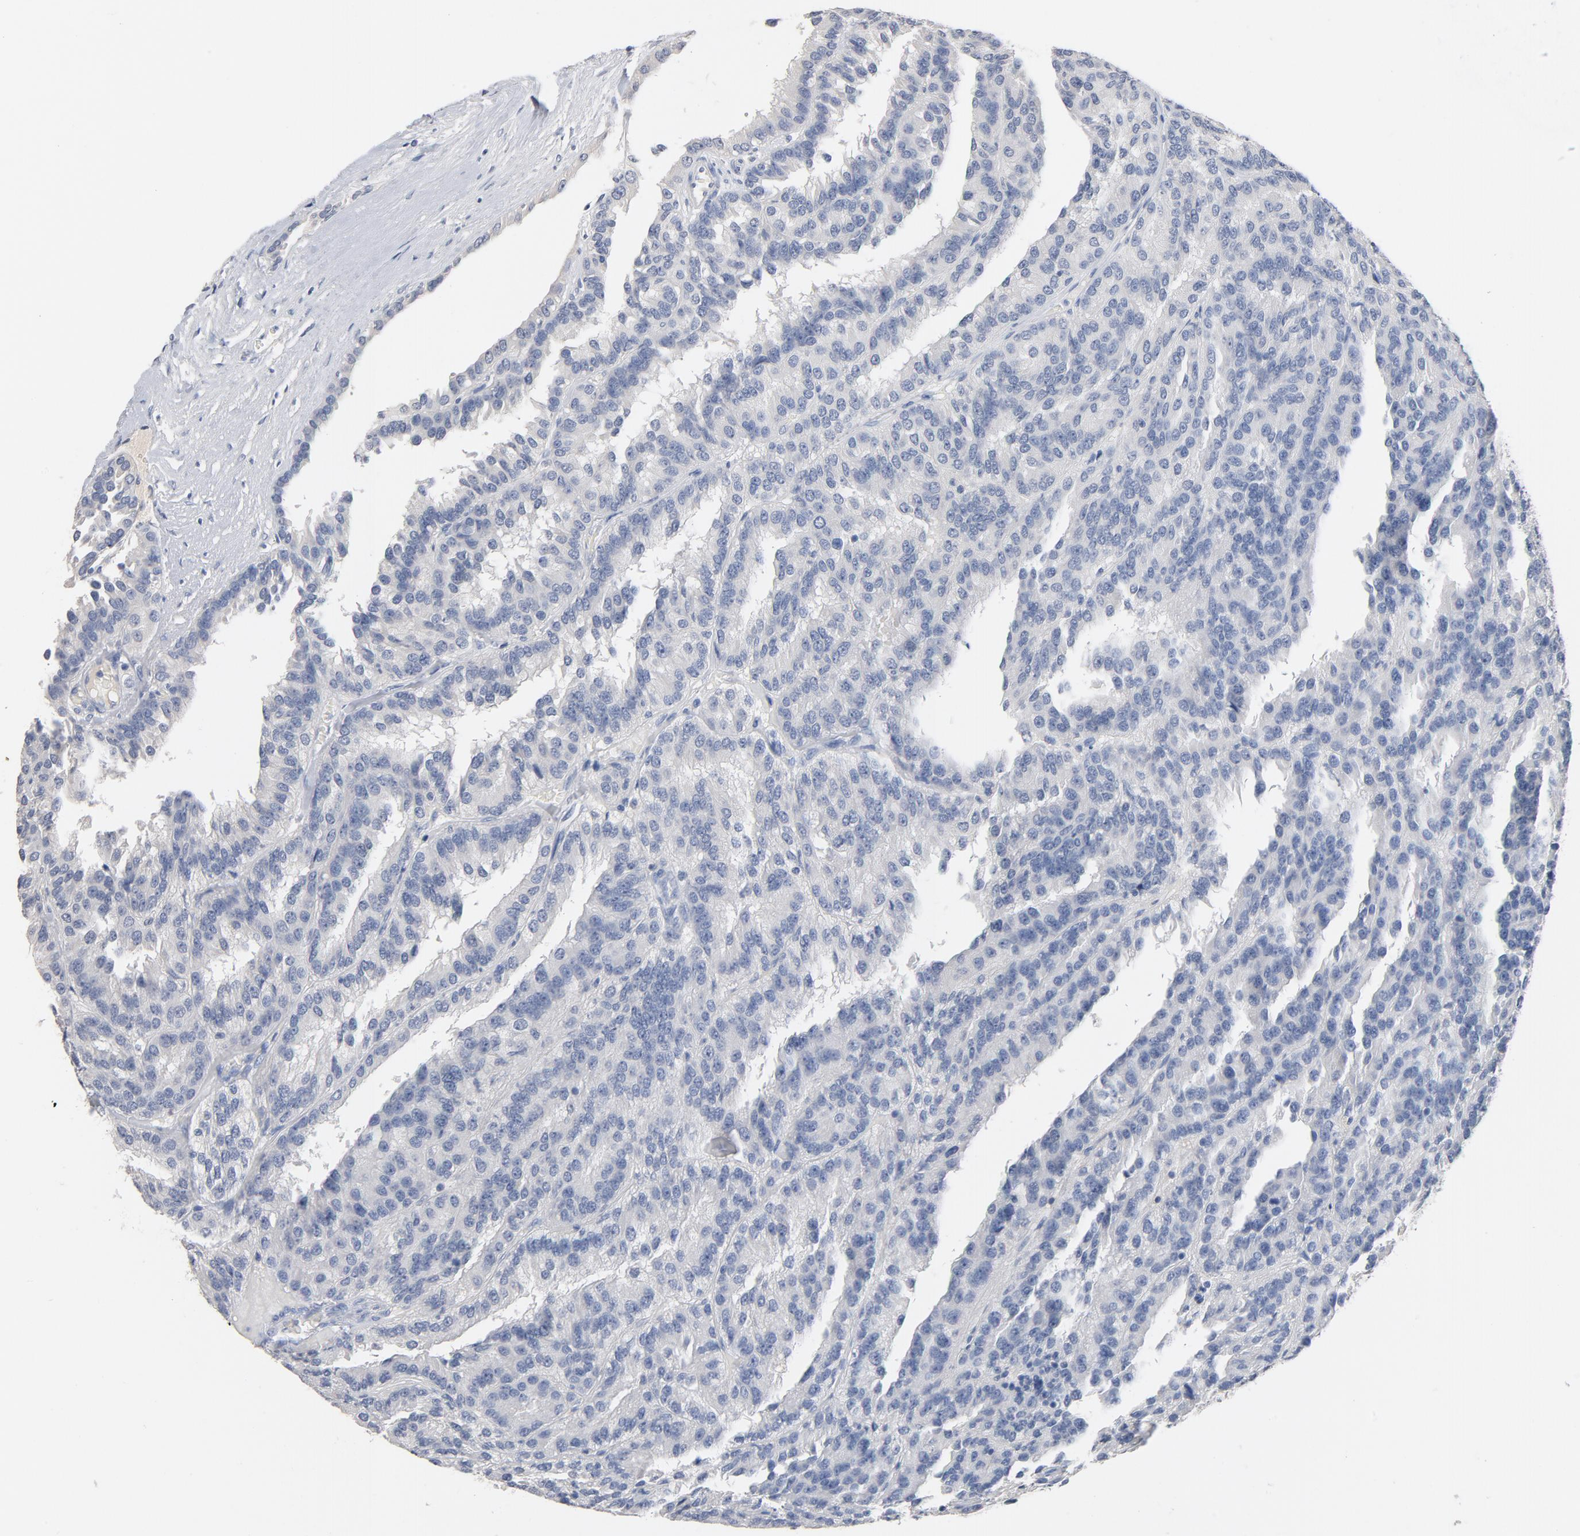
{"staining": {"intensity": "negative", "quantity": "none", "location": "none"}, "tissue": "renal cancer", "cell_type": "Tumor cells", "image_type": "cancer", "snomed": [{"axis": "morphology", "description": "Adenocarcinoma, NOS"}, {"axis": "topography", "description": "Kidney"}], "caption": "High power microscopy photomicrograph of an IHC photomicrograph of adenocarcinoma (renal), revealing no significant positivity in tumor cells.", "gene": "ZCCHC13", "patient": {"sex": "male", "age": 46}}